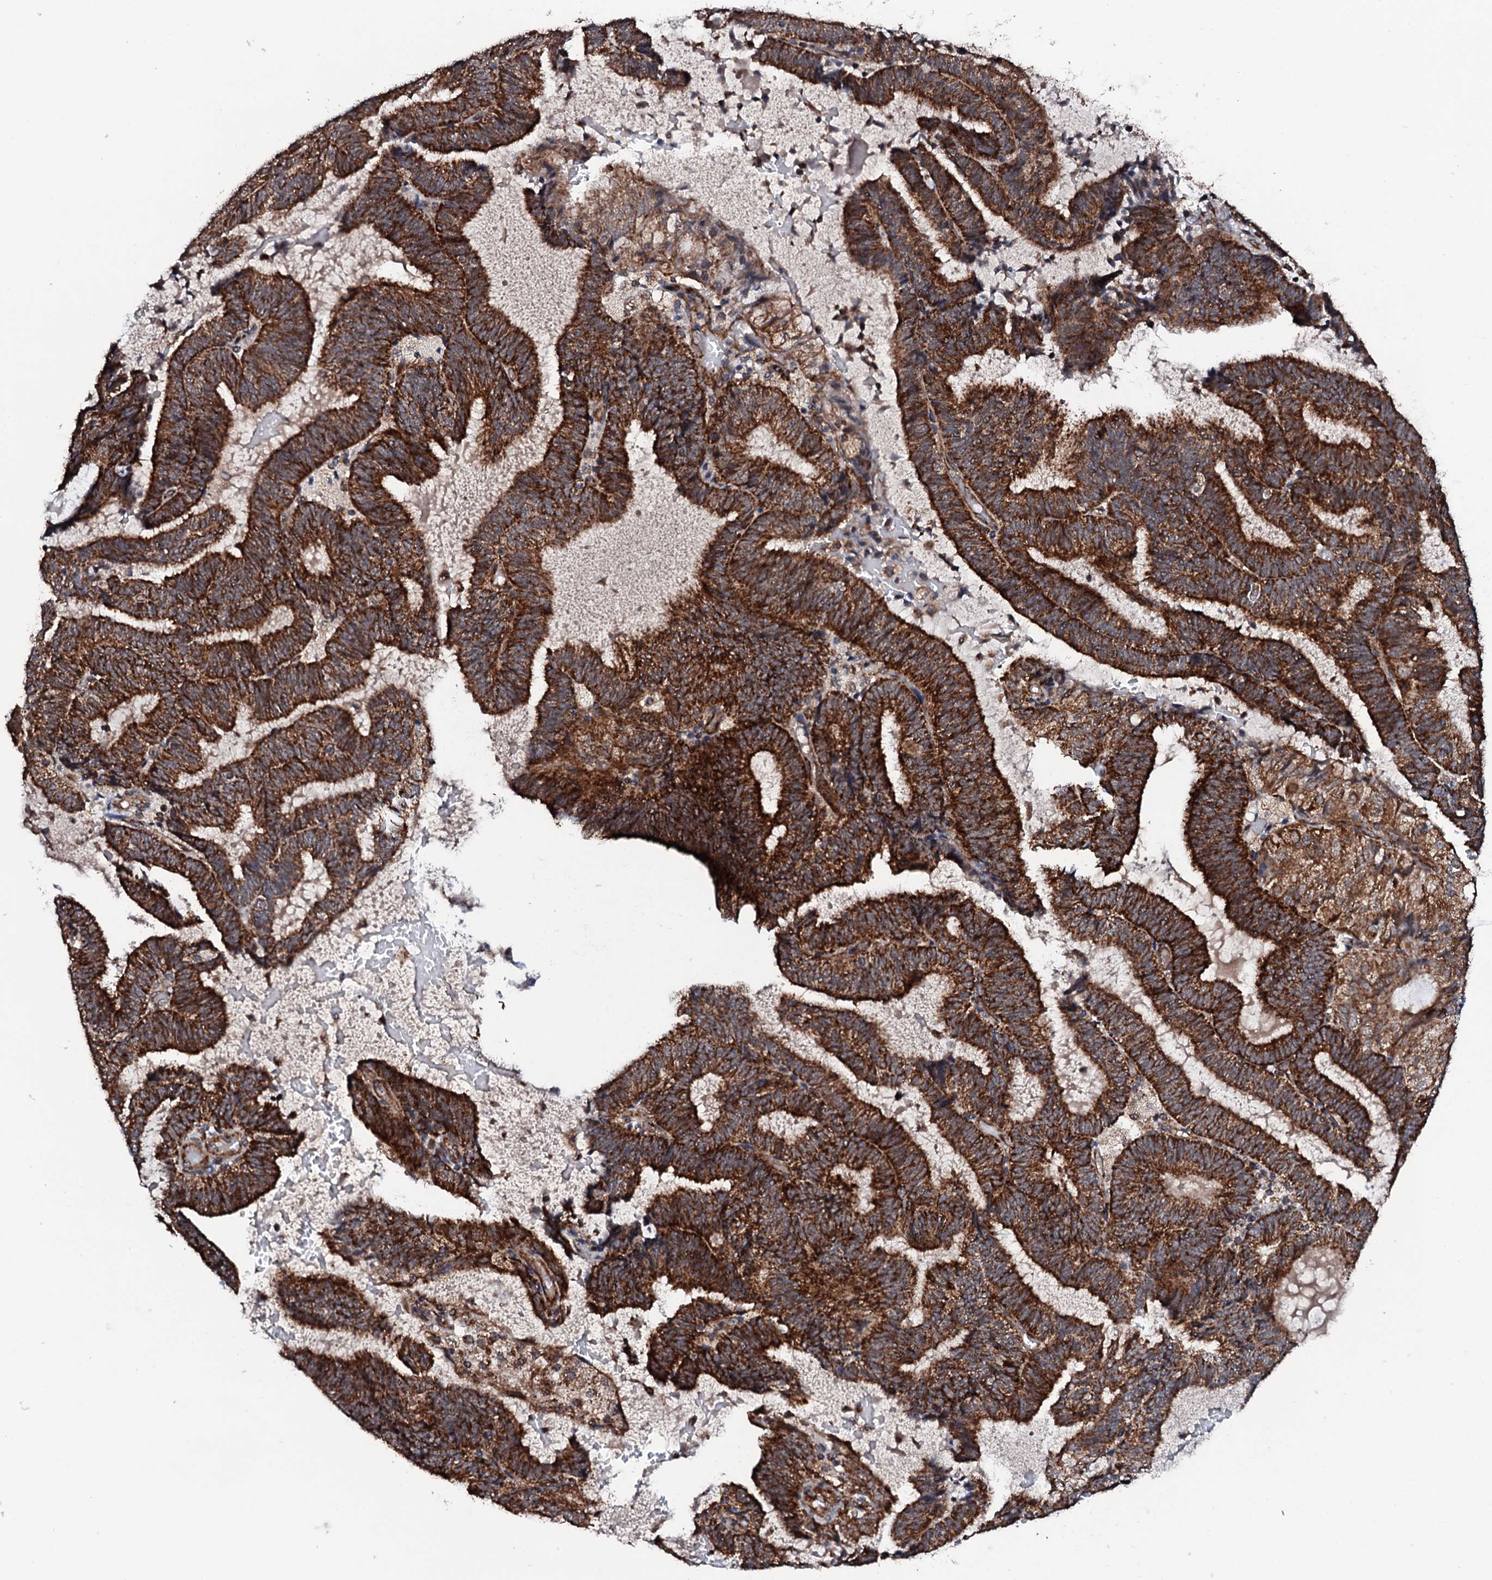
{"staining": {"intensity": "strong", "quantity": ">75%", "location": "cytoplasmic/membranous"}, "tissue": "endometrial cancer", "cell_type": "Tumor cells", "image_type": "cancer", "snomed": [{"axis": "morphology", "description": "Adenocarcinoma, NOS"}, {"axis": "topography", "description": "Endometrium"}], "caption": "A high-resolution histopathology image shows immunohistochemistry staining of endometrial cancer, which displays strong cytoplasmic/membranous expression in approximately >75% of tumor cells. The staining was performed using DAB, with brown indicating positive protein expression. Nuclei are stained blue with hematoxylin.", "gene": "MTIF3", "patient": {"sex": "female", "age": 81}}